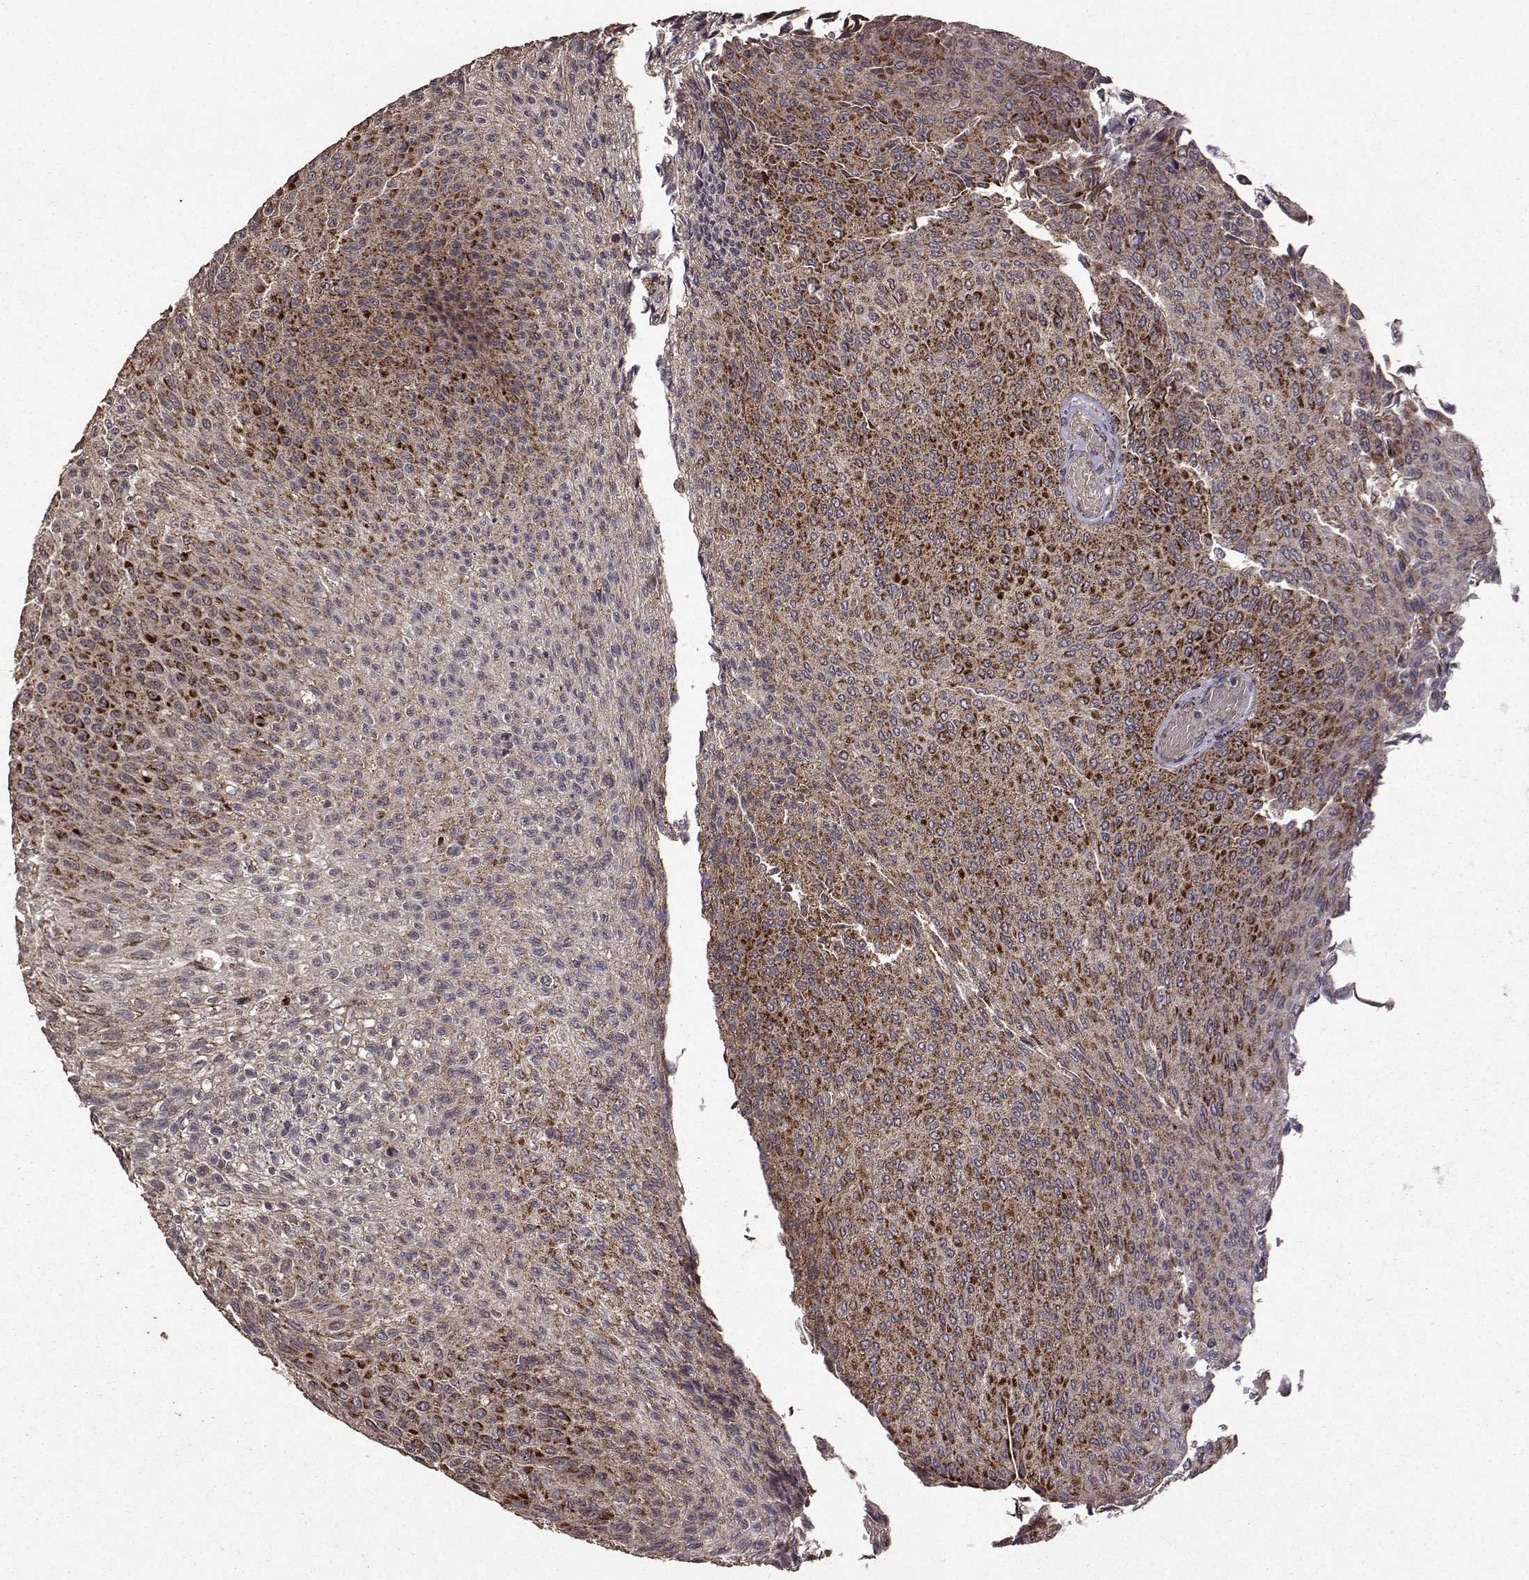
{"staining": {"intensity": "strong", "quantity": "25%-75%", "location": "cytoplasmic/membranous"}, "tissue": "urothelial cancer", "cell_type": "Tumor cells", "image_type": "cancer", "snomed": [{"axis": "morphology", "description": "Urothelial carcinoma, Low grade"}, {"axis": "topography", "description": "Ureter, NOS"}, {"axis": "topography", "description": "Urinary bladder"}], "caption": "Low-grade urothelial carcinoma stained for a protein (brown) displays strong cytoplasmic/membranous positive expression in approximately 25%-75% of tumor cells.", "gene": "TAB2", "patient": {"sex": "male", "age": 78}}